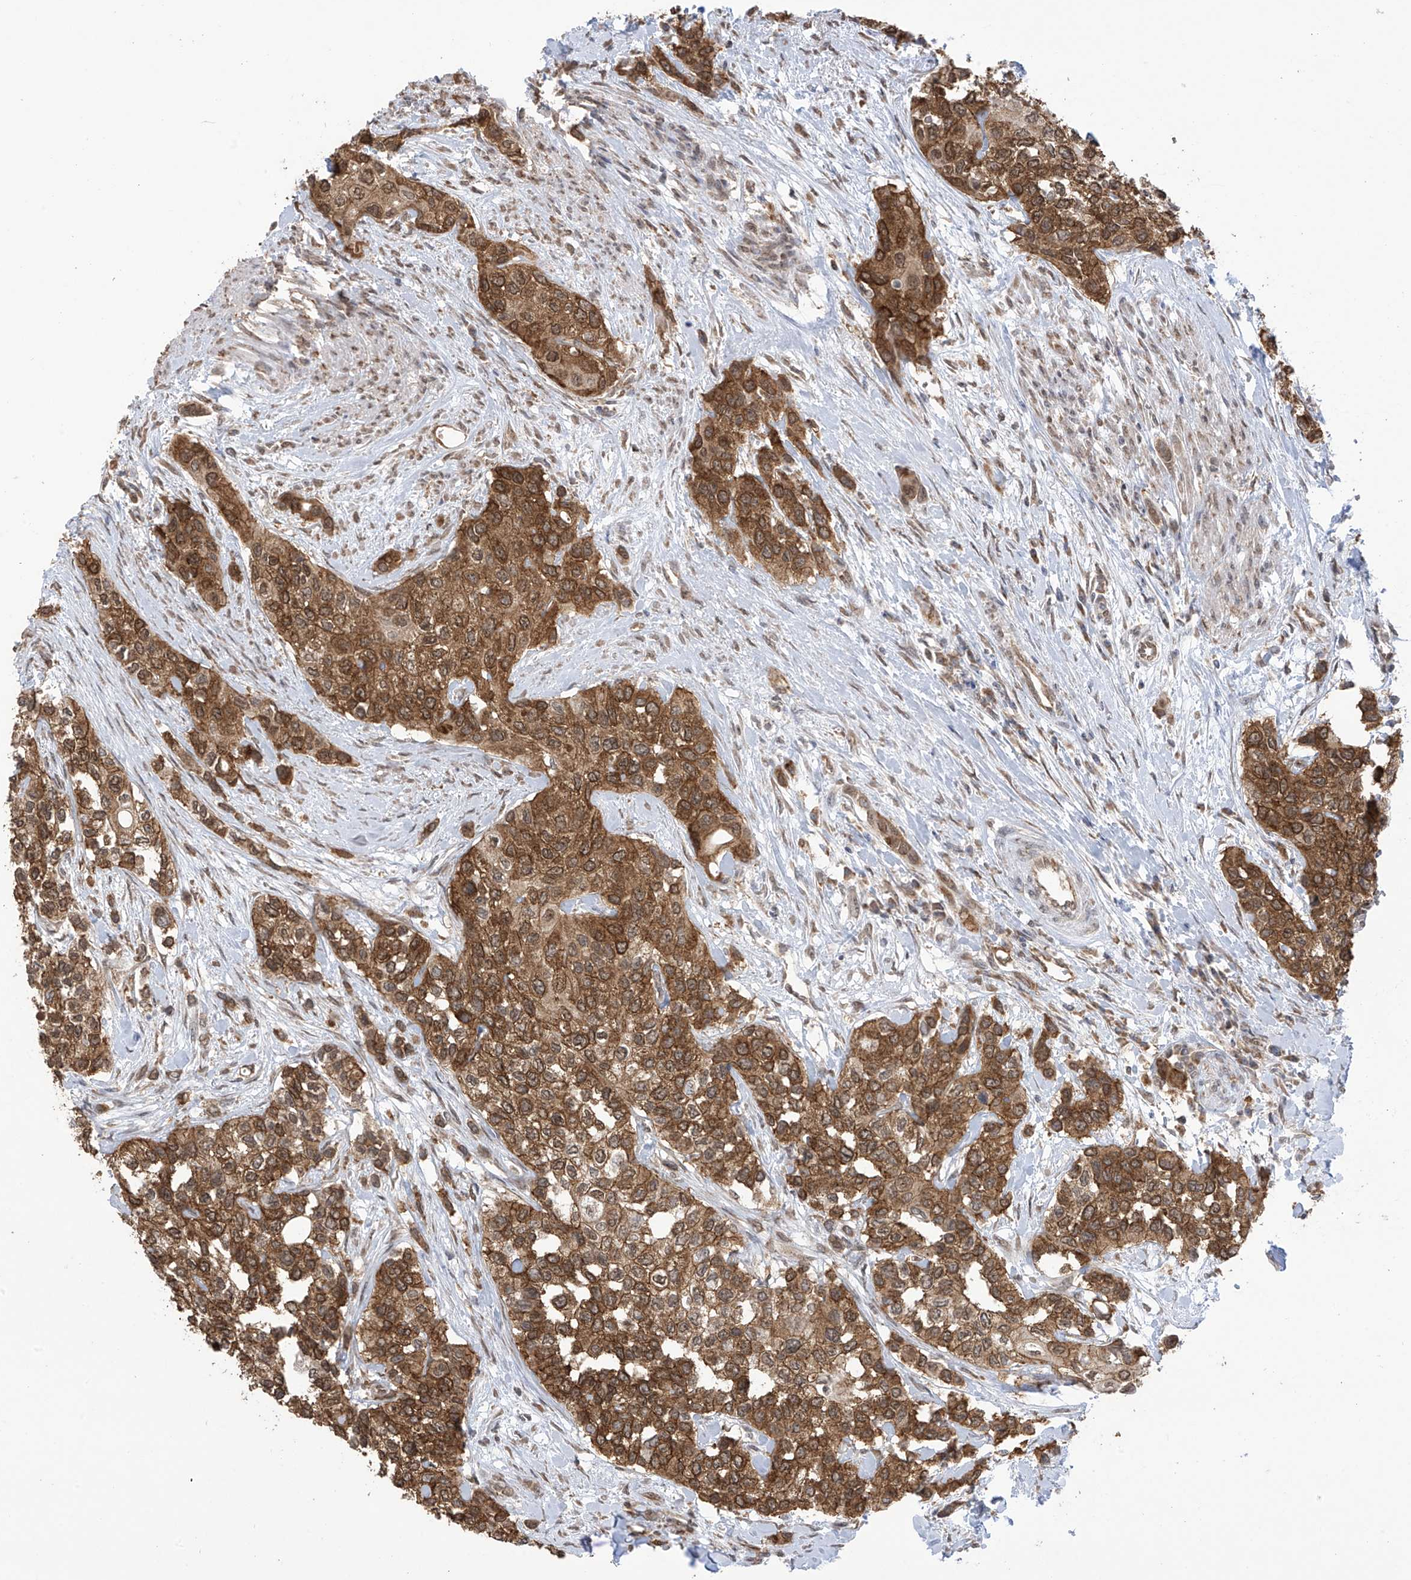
{"staining": {"intensity": "strong", "quantity": ">75%", "location": "cytoplasmic/membranous,nuclear"}, "tissue": "urothelial cancer", "cell_type": "Tumor cells", "image_type": "cancer", "snomed": [{"axis": "morphology", "description": "Normal tissue, NOS"}, {"axis": "morphology", "description": "Urothelial carcinoma, High grade"}, {"axis": "topography", "description": "Vascular tissue"}, {"axis": "topography", "description": "Urinary bladder"}], "caption": "Immunohistochemistry photomicrograph of neoplastic tissue: urothelial cancer stained using immunohistochemistry (IHC) reveals high levels of strong protein expression localized specifically in the cytoplasmic/membranous and nuclear of tumor cells, appearing as a cytoplasmic/membranous and nuclear brown color.", "gene": "KIAA1522", "patient": {"sex": "female", "age": 56}}